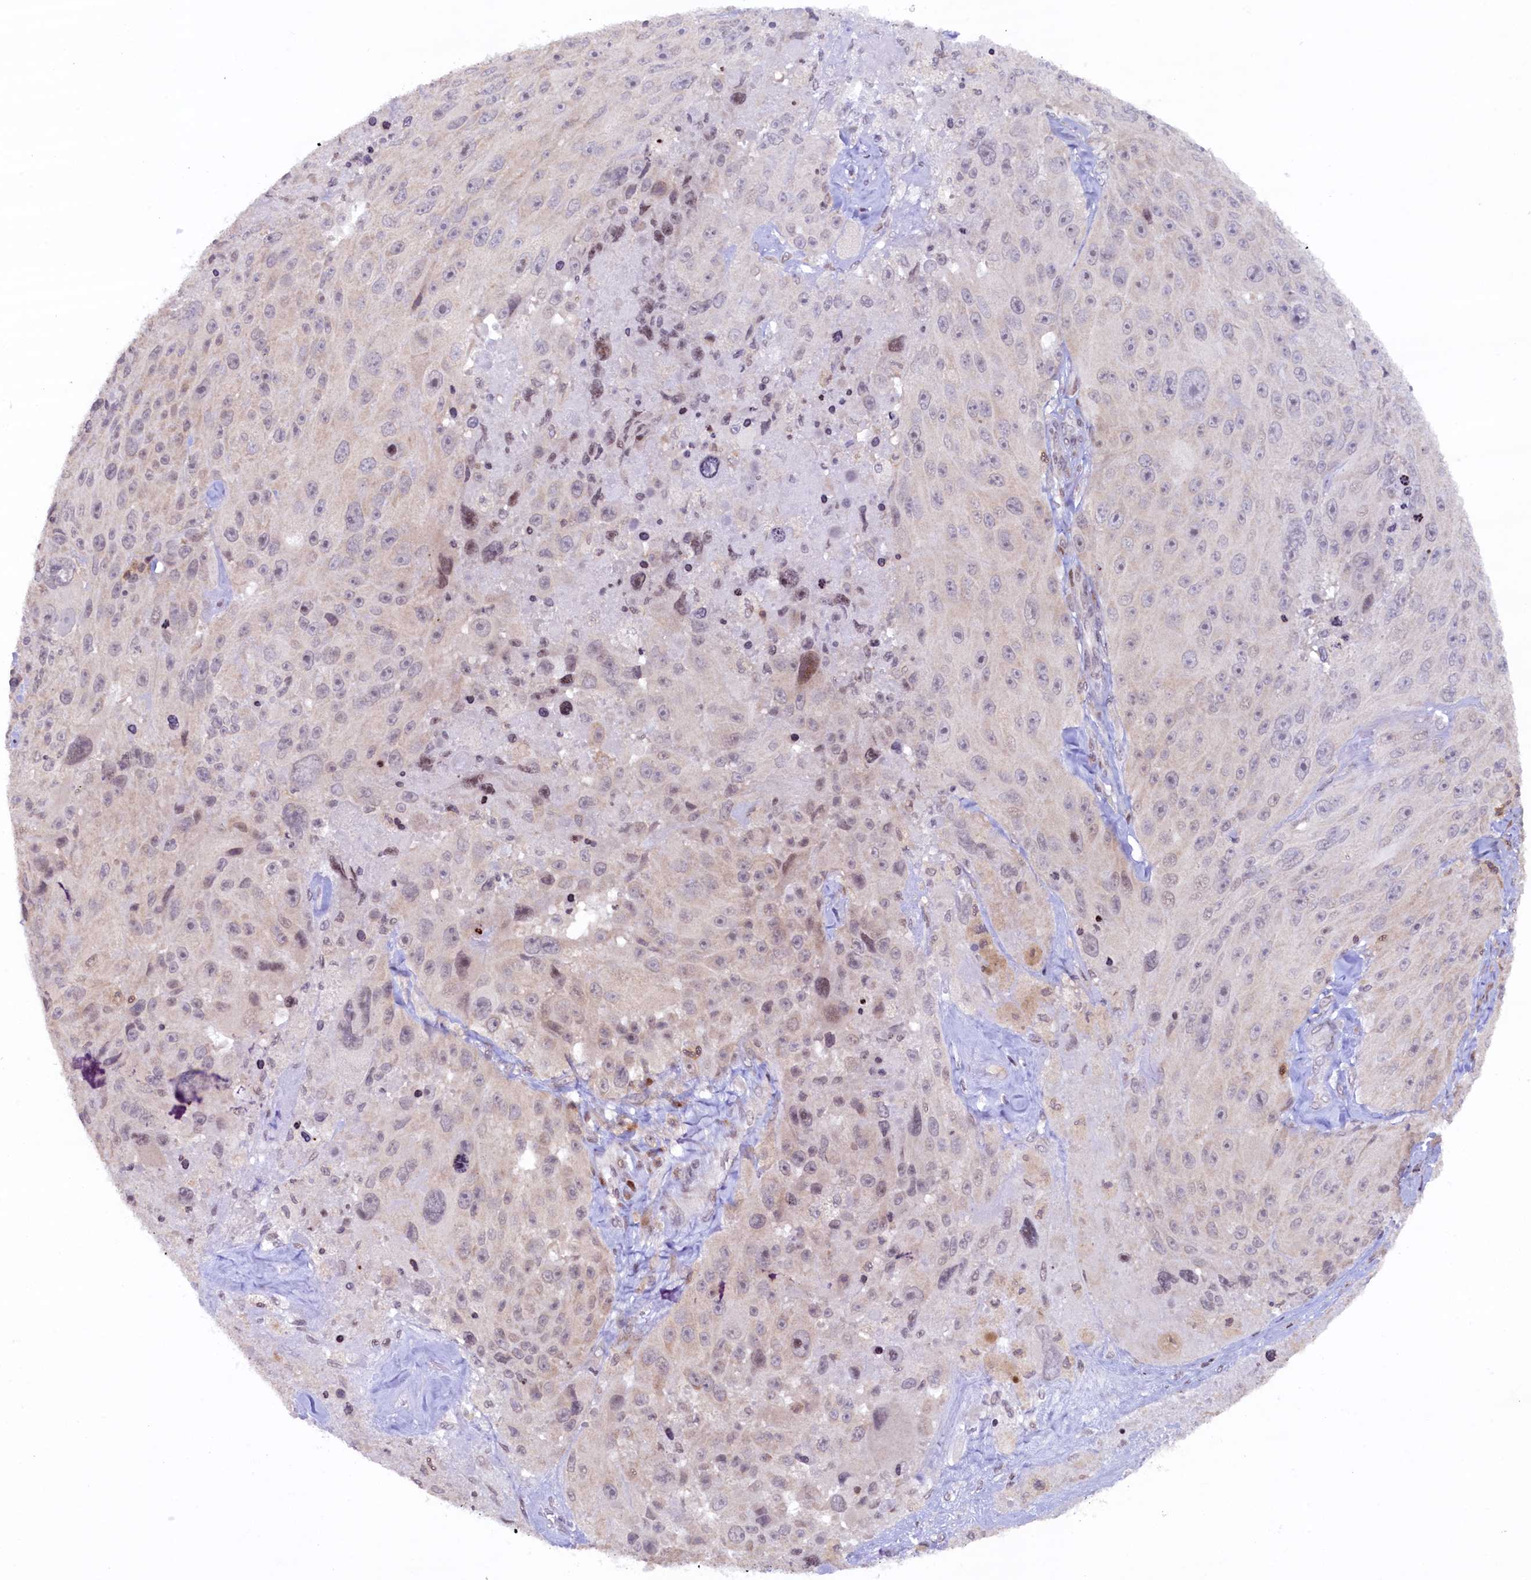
{"staining": {"intensity": "negative", "quantity": "none", "location": "none"}, "tissue": "melanoma", "cell_type": "Tumor cells", "image_type": "cancer", "snomed": [{"axis": "morphology", "description": "Malignant melanoma, Metastatic site"}, {"axis": "topography", "description": "Lymph node"}], "caption": "Tumor cells are negative for brown protein staining in melanoma.", "gene": "FYB1", "patient": {"sex": "male", "age": 62}}